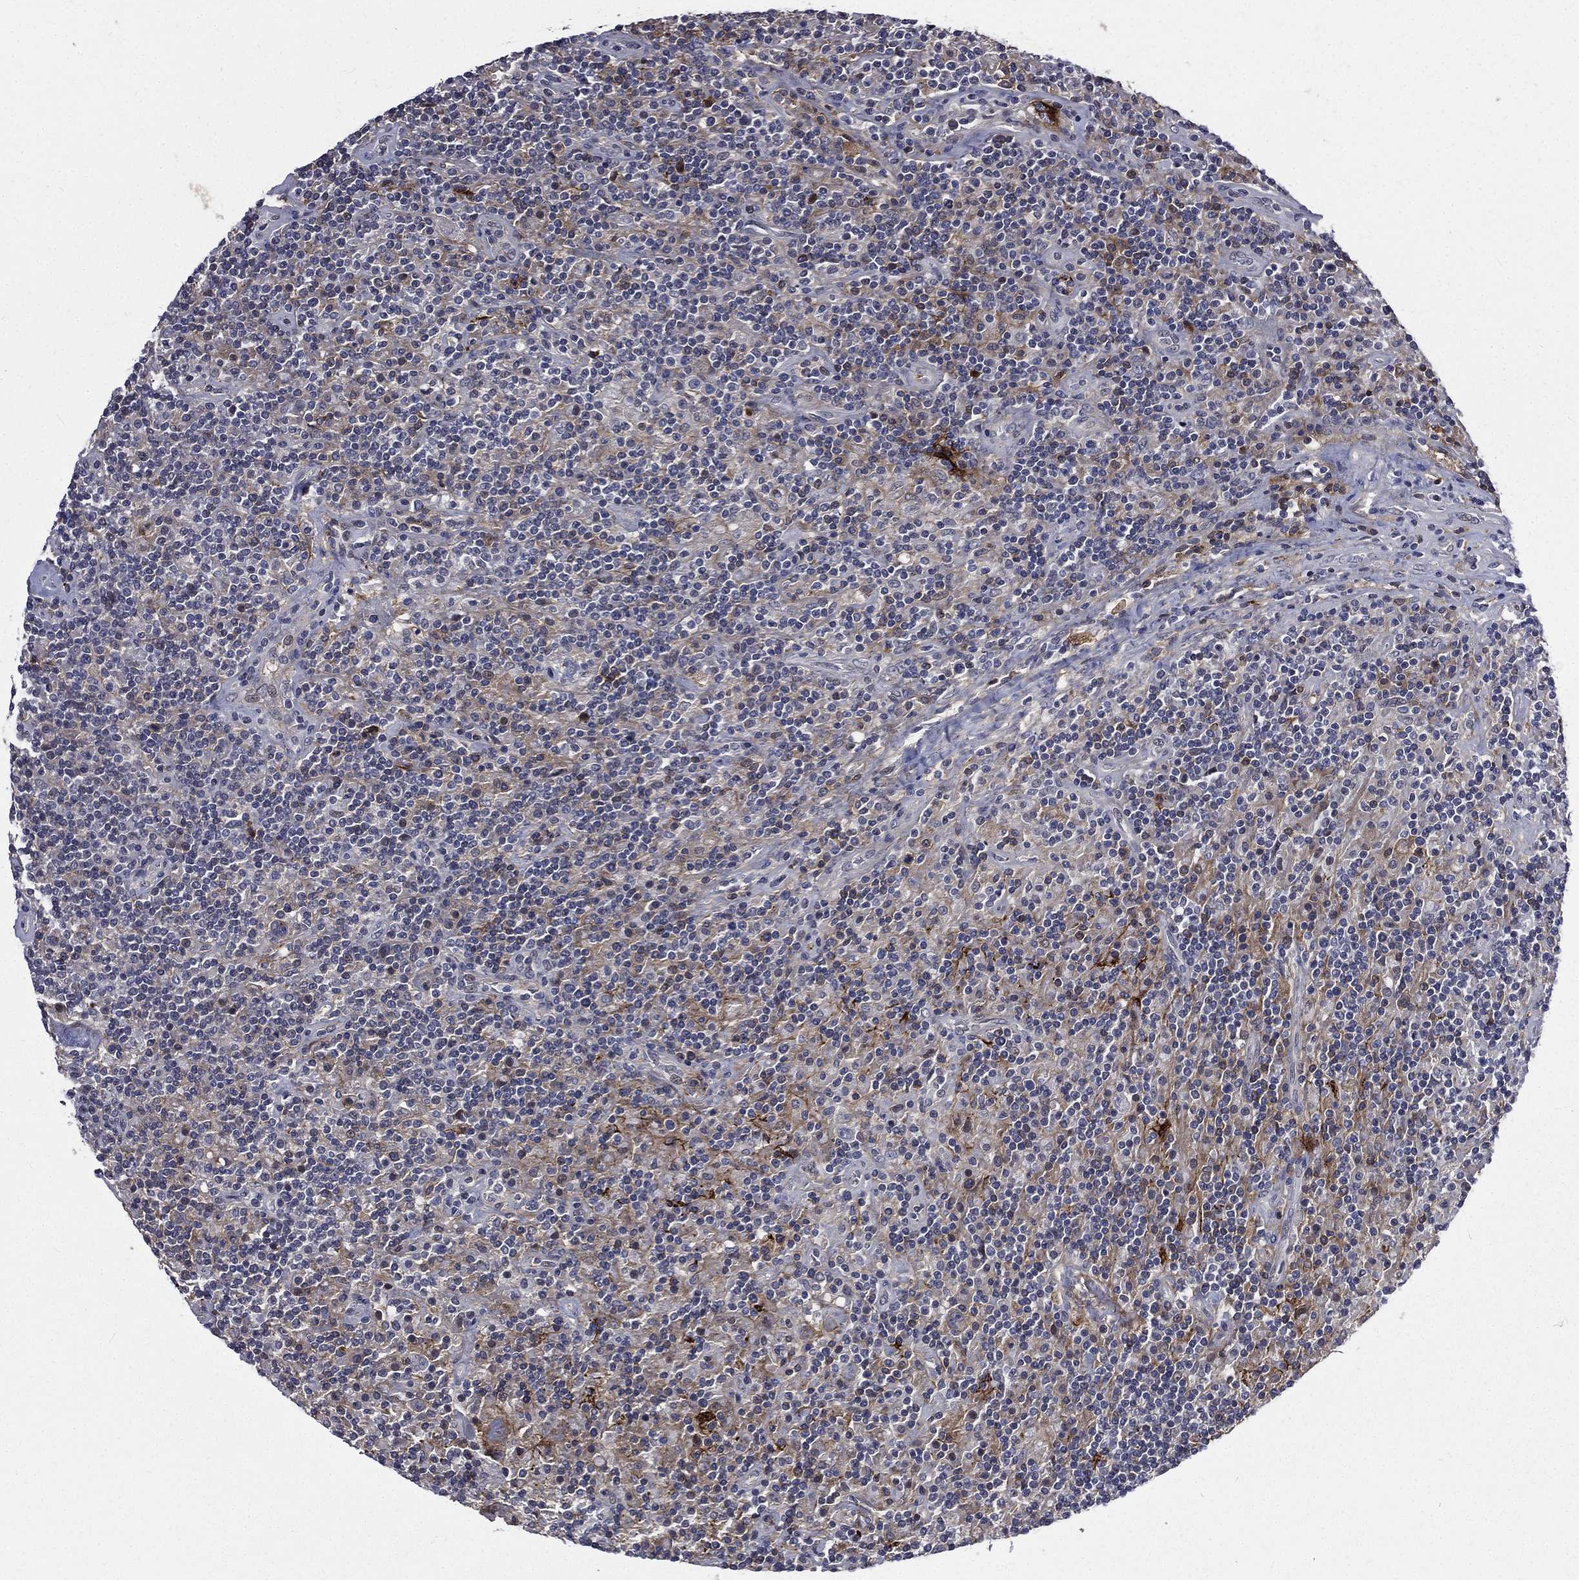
{"staining": {"intensity": "negative", "quantity": "none", "location": "none"}, "tissue": "lymphoma", "cell_type": "Tumor cells", "image_type": "cancer", "snomed": [{"axis": "morphology", "description": "Hodgkin's disease, NOS"}, {"axis": "topography", "description": "Lymph node"}], "caption": "Hodgkin's disease stained for a protein using IHC reveals no expression tumor cells.", "gene": "FGG", "patient": {"sex": "male", "age": 70}}